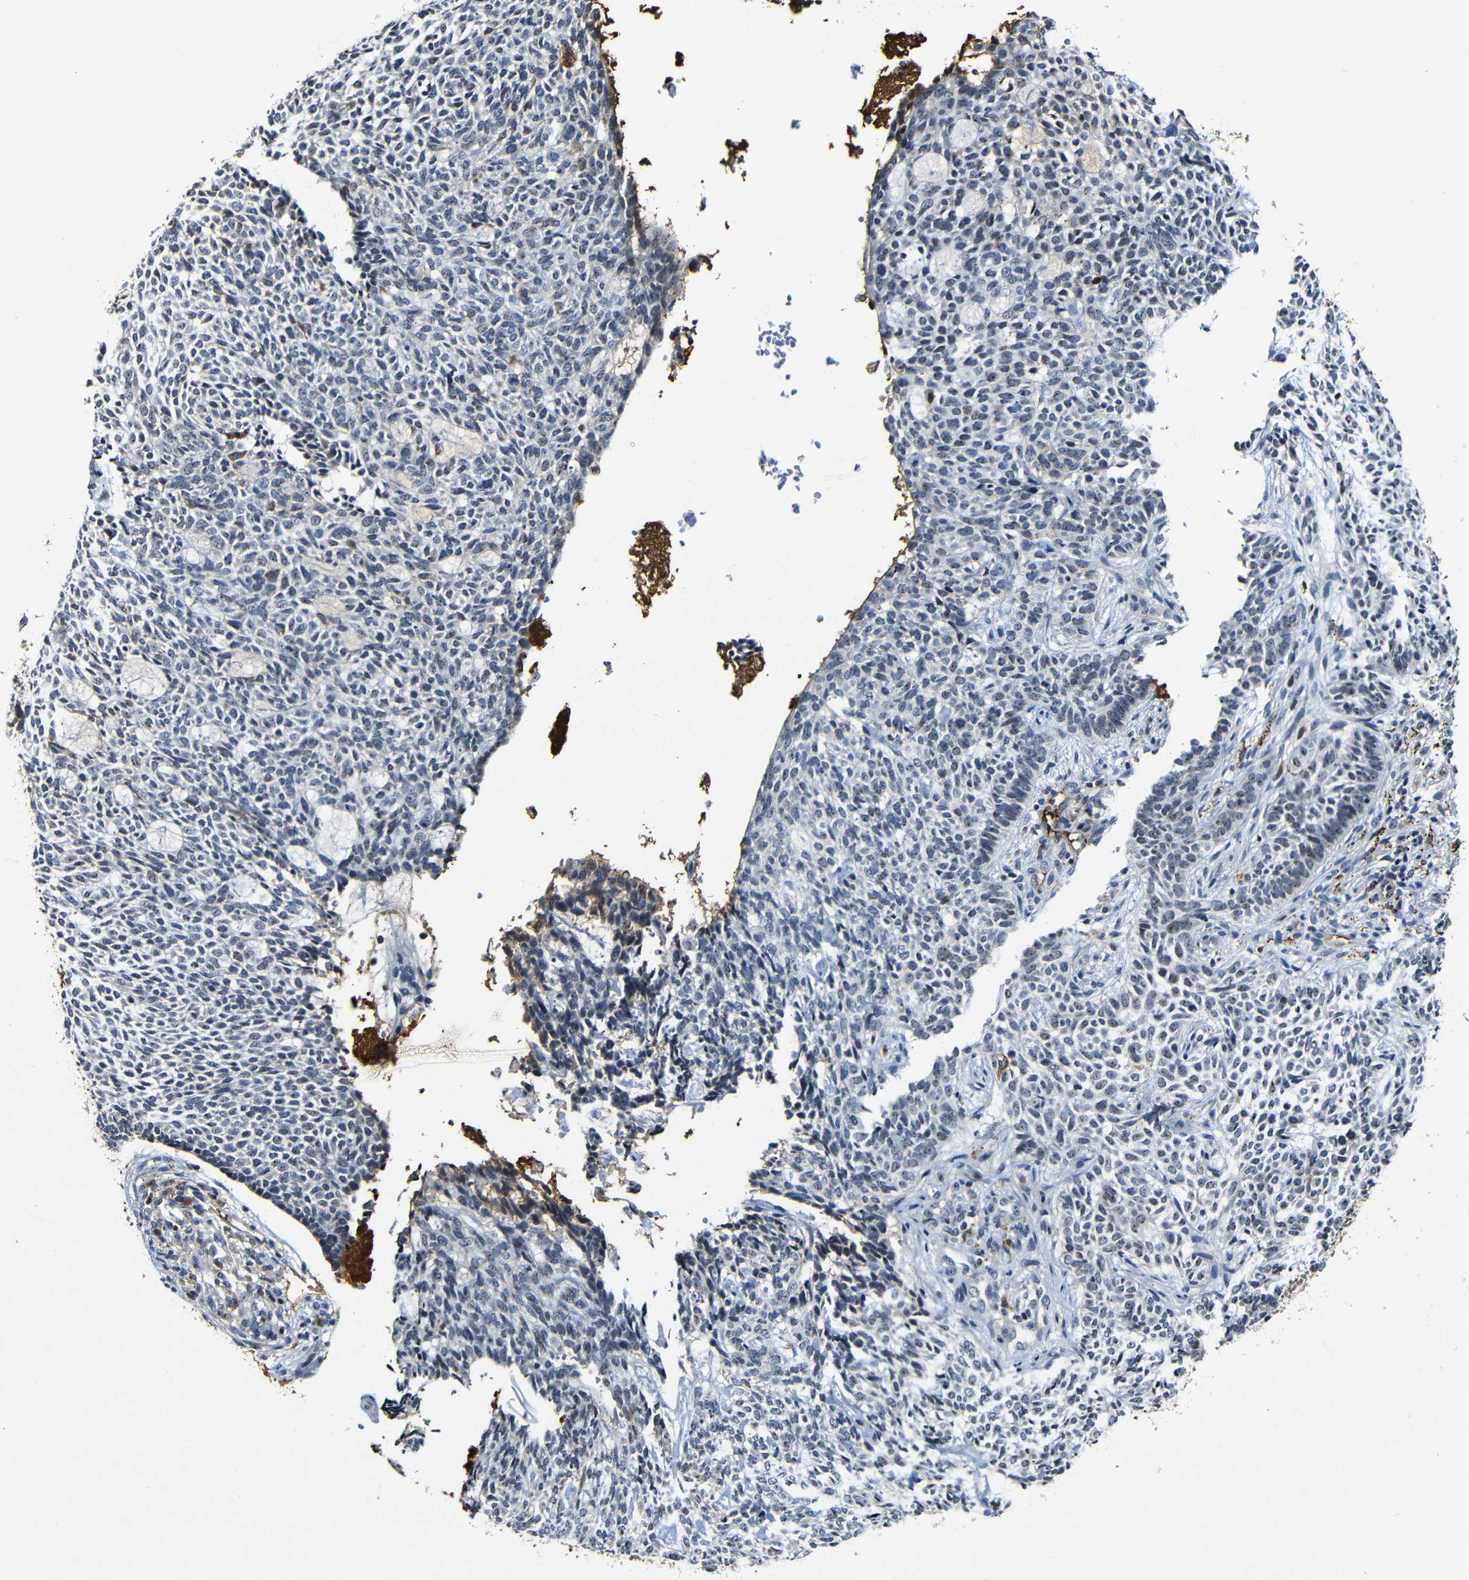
{"staining": {"intensity": "negative", "quantity": "none", "location": "none"}, "tissue": "skin cancer", "cell_type": "Tumor cells", "image_type": "cancer", "snomed": [{"axis": "morphology", "description": "Basal cell carcinoma"}, {"axis": "topography", "description": "Skin"}], "caption": "Skin cancer (basal cell carcinoma) stained for a protein using IHC demonstrates no positivity tumor cells.", "gene": "MYC", "patient": {"sex": "male", "age": 87}}